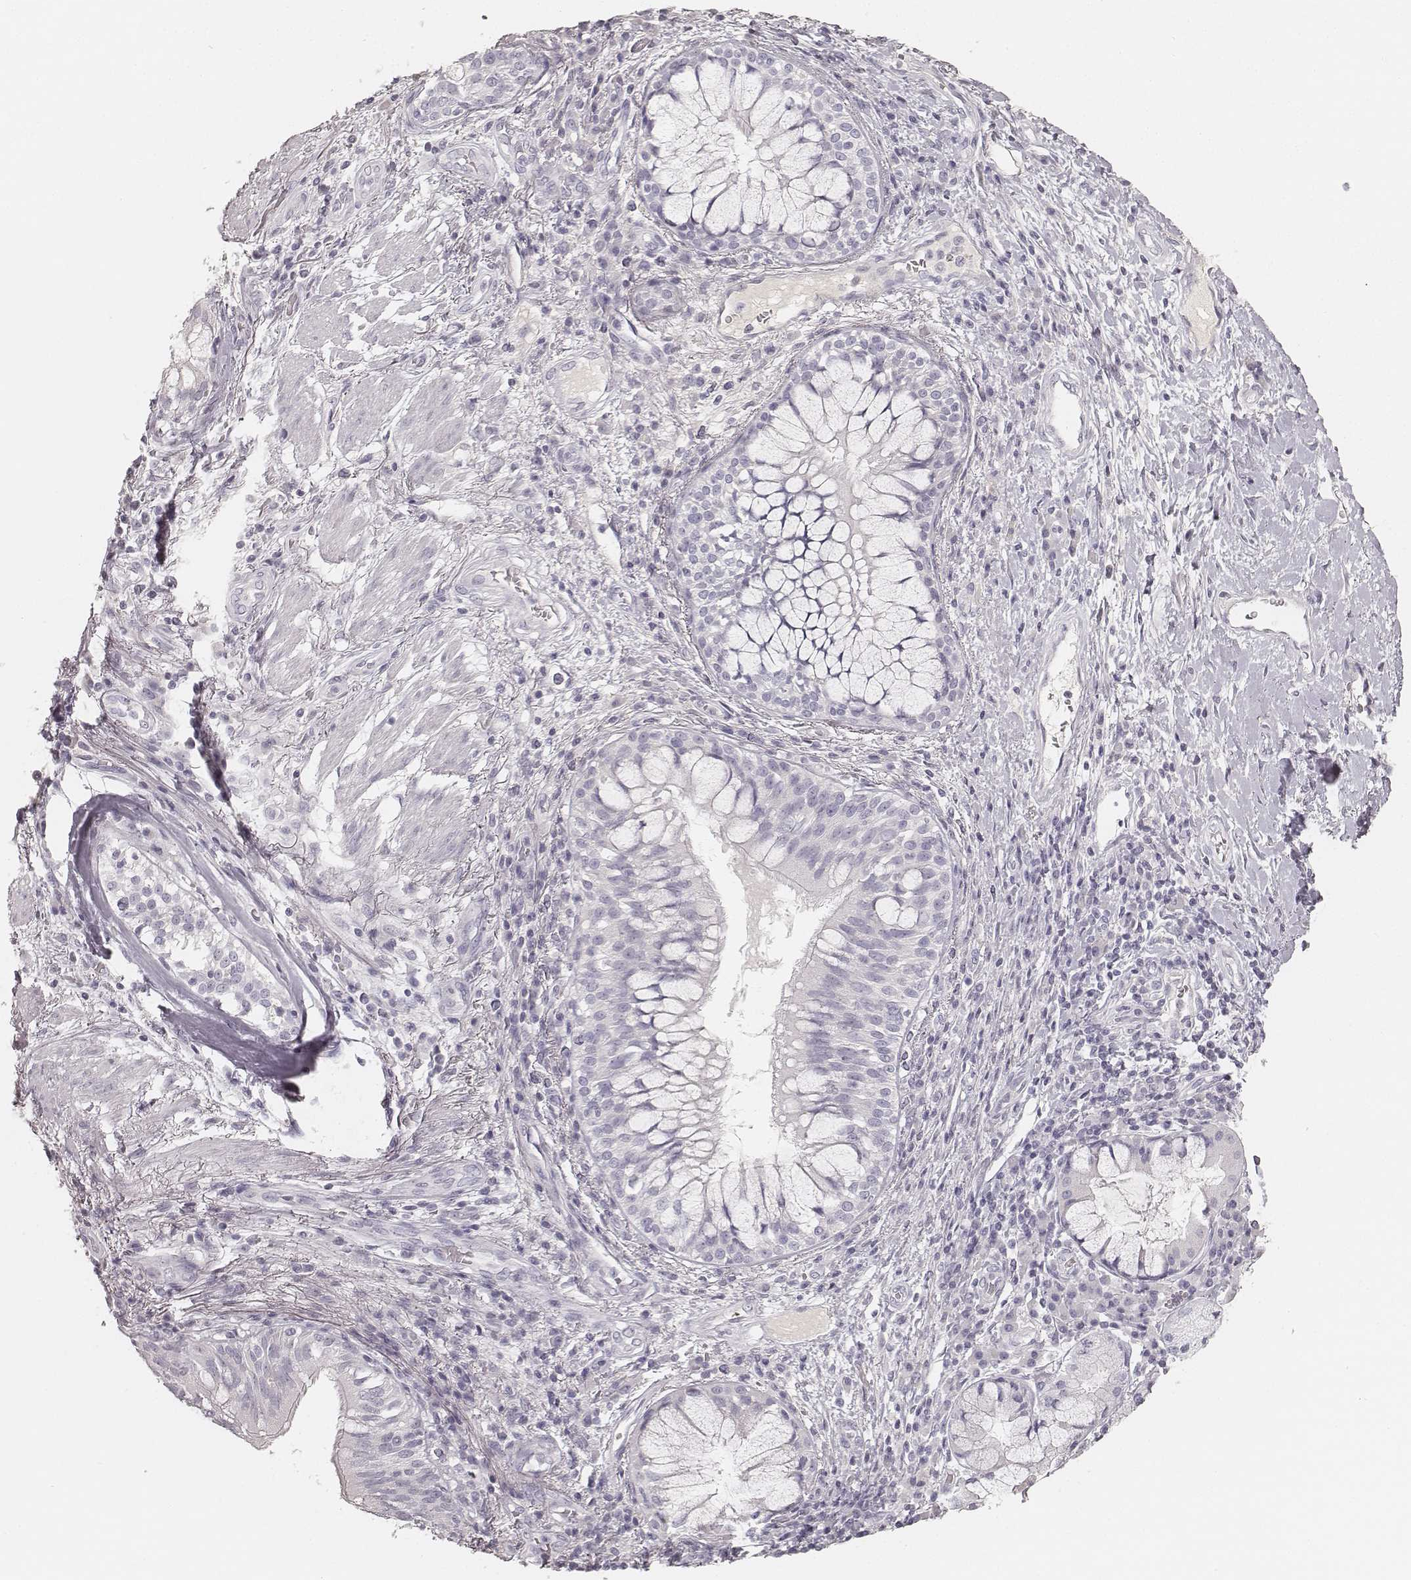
{"staining": {"intensity": "negative", "quantity": "none", "location": "none"}, "tissue": "lung cancer", "cell_type": "Tumor cells", "image_type": "cancer", "snomed": [{"axis": "morphology", "description": "Normal tissue, NOS"}, {"axis": "morphology", "description": "Squamous cell carcinoma, NOS"}, {"axis": "topography", "description": "Bronchus"}, {"axis": "topography", "description": "Lung"}], "caption": "DAB (3,3'-diaminobenzidine) immunohistochemical staining of human lung cancer (squamous cell carcinoma) exhibits no significant expression in tumor cells.", "gene": "KRT31", "patient": {"sex": "male", "age": 64}}